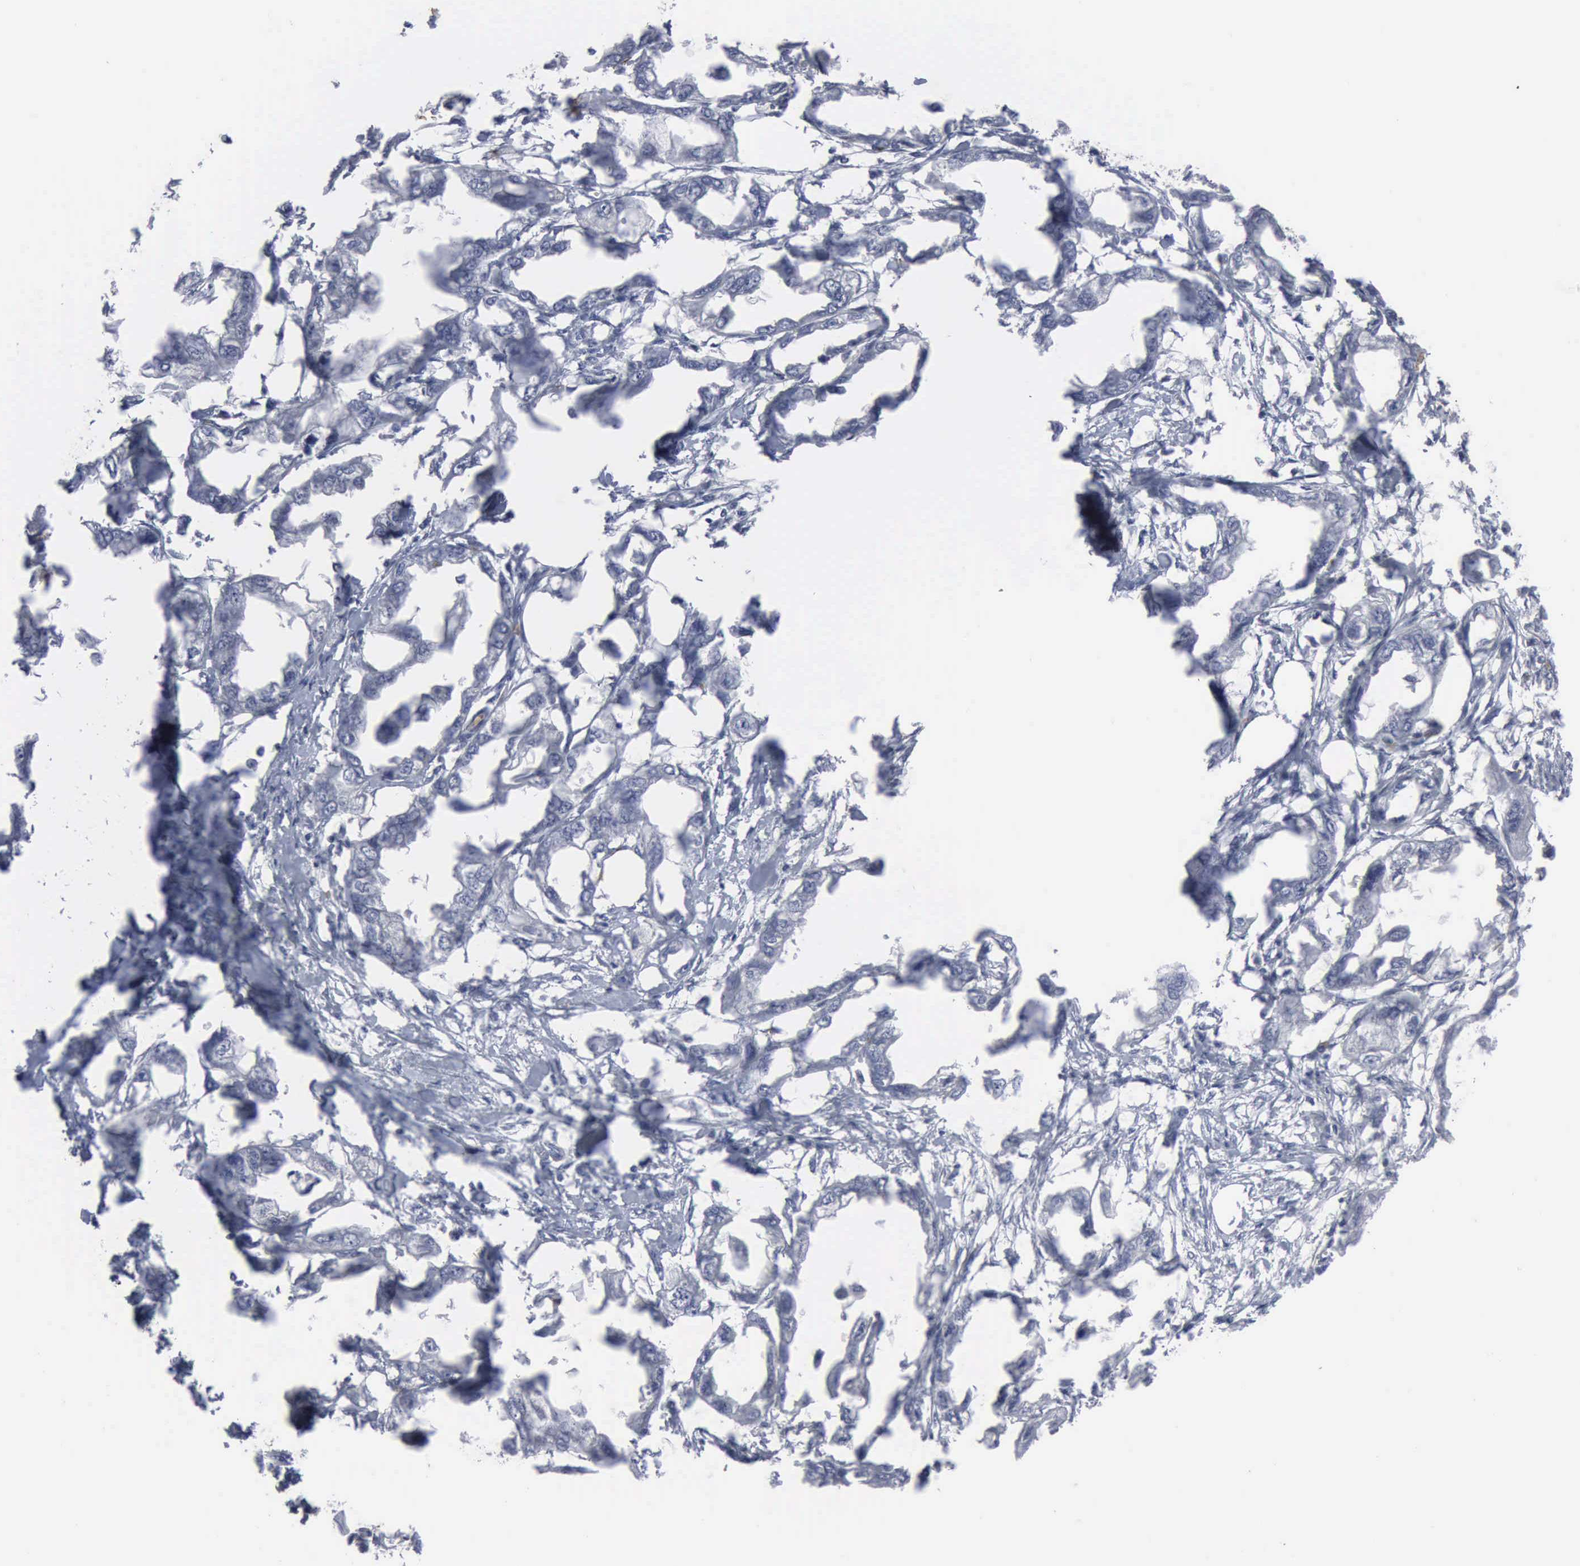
{"staining": {"intensity": "negative", "quantity": "none", "location": "none"}, "tissue": "endometrial cancer", "cell_type": "Tumor cells", "image_type": "cancer", "snomed": [{"axis": "morphology", "description": "Adenocarcinoma, NOS"}, {"axis": "topography", "description": "Endometrium"}], "caption": "IHC of human adenocarcinoma (endometrial) shows no positivity in tumor cells.", "gene": "TGFB1", "patient": {"sex": "female", "age": 67}}